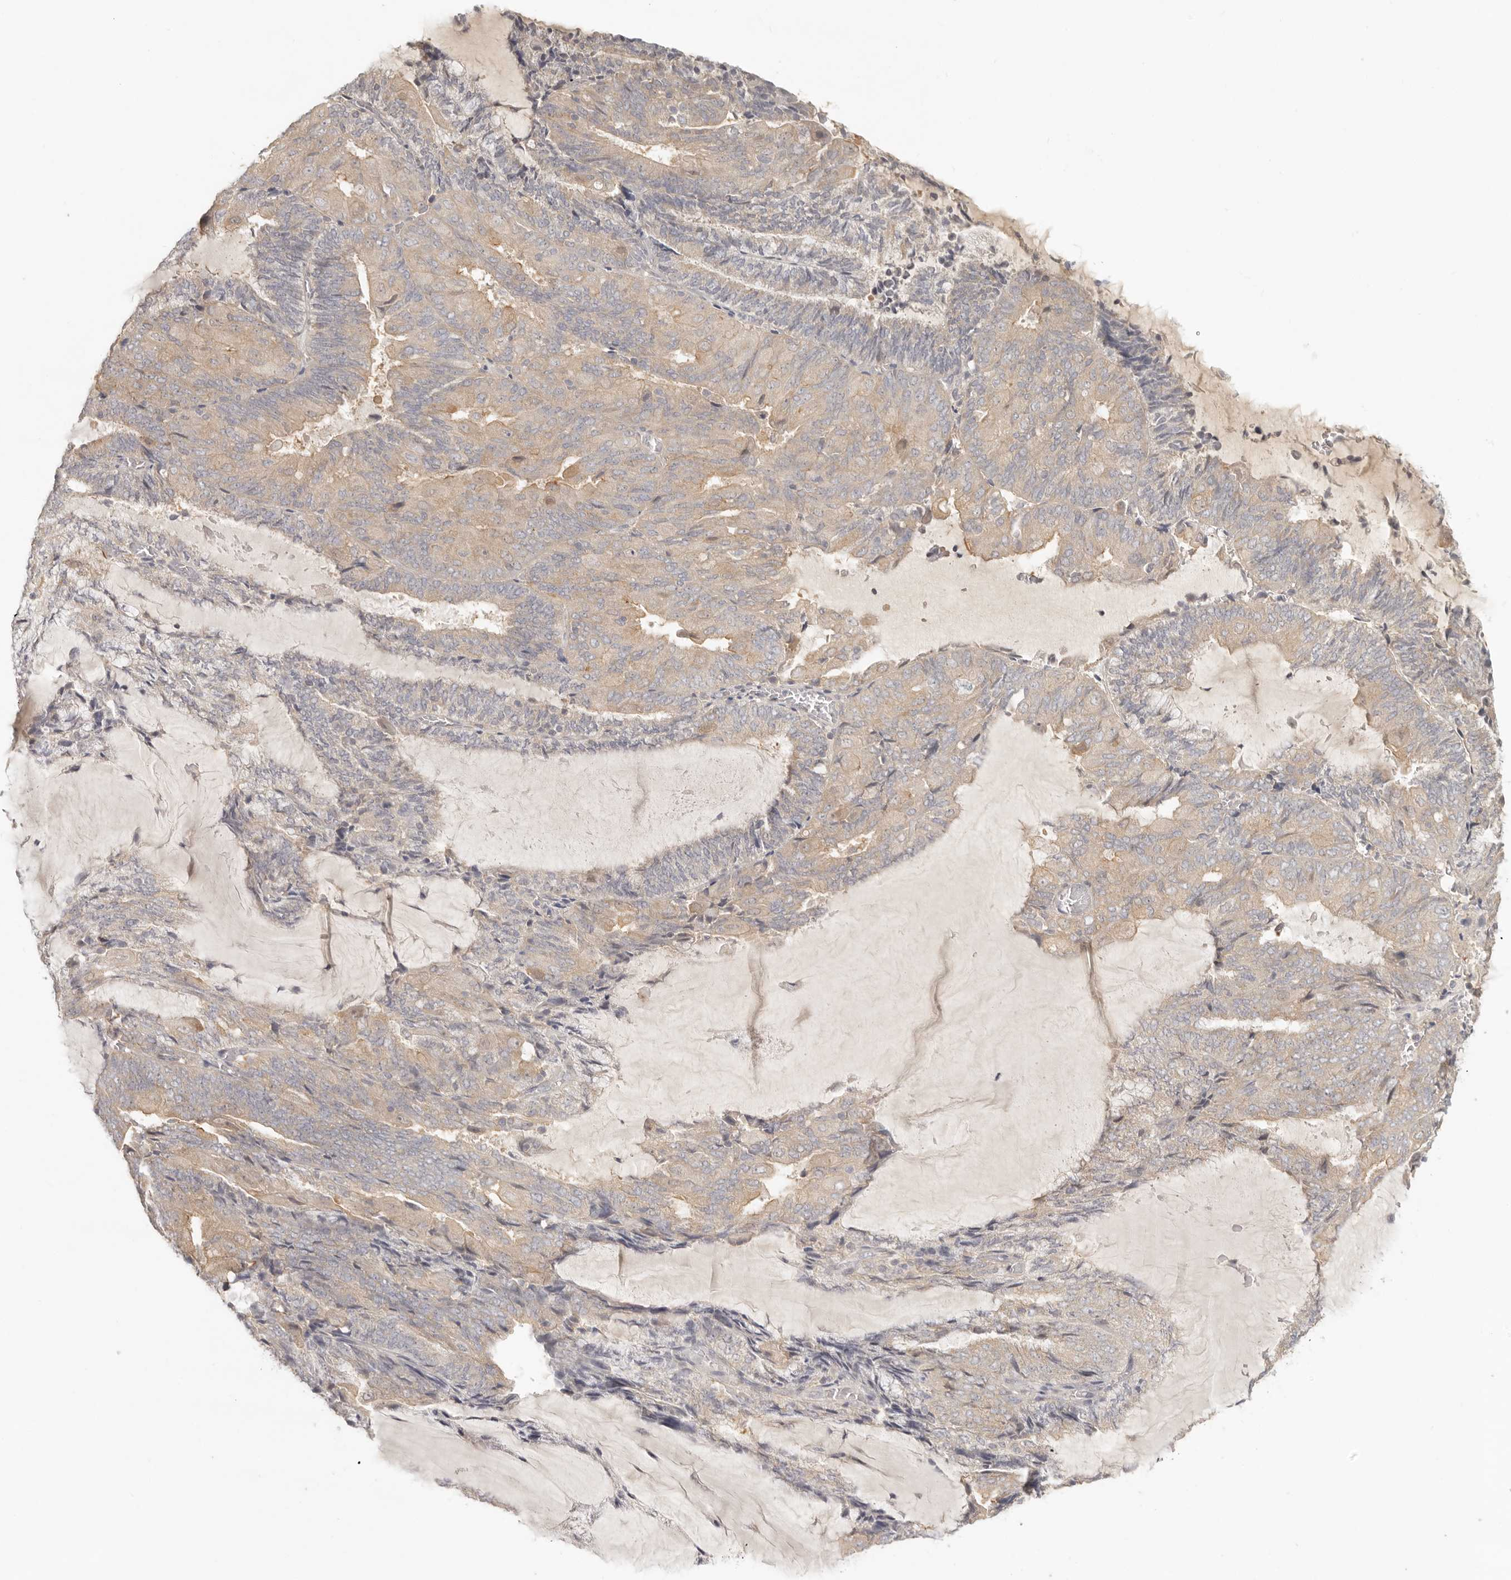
{"staining": {"intensity": "weak", "quantity": "25%-75%", "location": "cytoplasmic/membranous"}, "tissue": "endometrial cancer", "cell_type": "Tumor cells", "image_type": "cancer", "snomed": [{"axis": "morphology", "description": "Adenocarcinoma, NOS"}, {"axis": "topography", "description": "Endometrium"}], "caption": "Endometrial adenocarcinoma was stained to show a protein in brown. There is low levels of weak cytoplasmic/membranous positivity in about 25%-75% of tumor cells.", "gene": "AHDC1", "patient": {"sex": "female", "age": 81}}